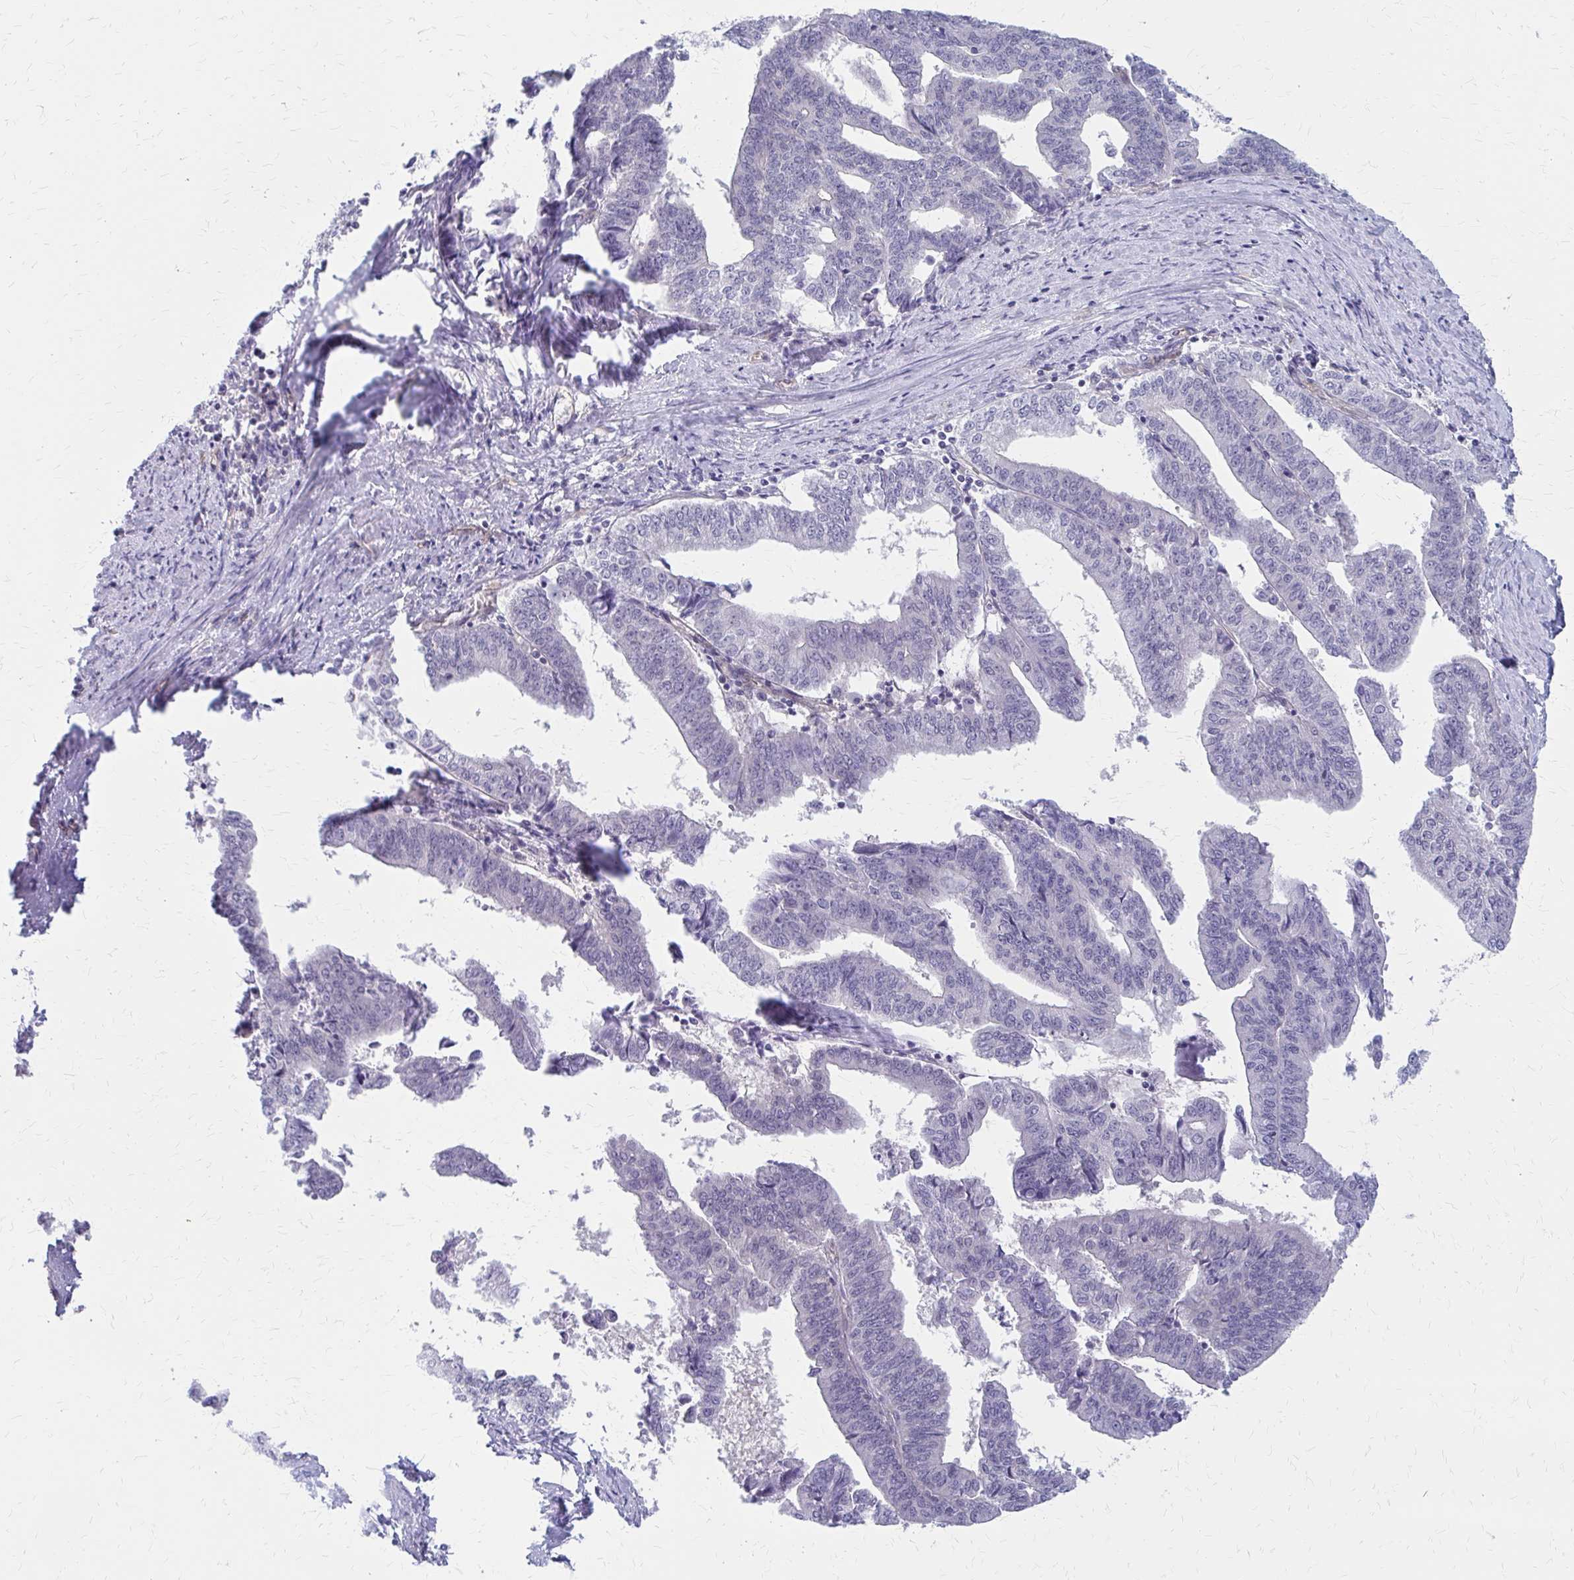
{"staining": {"intensity": "negative", "quantity": "none", "location": "none"}, "tissue": "endometrial cancer", "cell_type": "Tumor cells", "image_type": "cancer", "snomed": [{"axis": "morphology", "description": "Adenocarcinoma, NOS"}, {"axis": "topography", "description": "Endometrium"}], "caption": "Protein analysis of adenocarcinoma (endometrial) reveals no significant expression in tumor cells.", "gene": "CLIC2", "patient": {"sex": "female", "age": 65}}